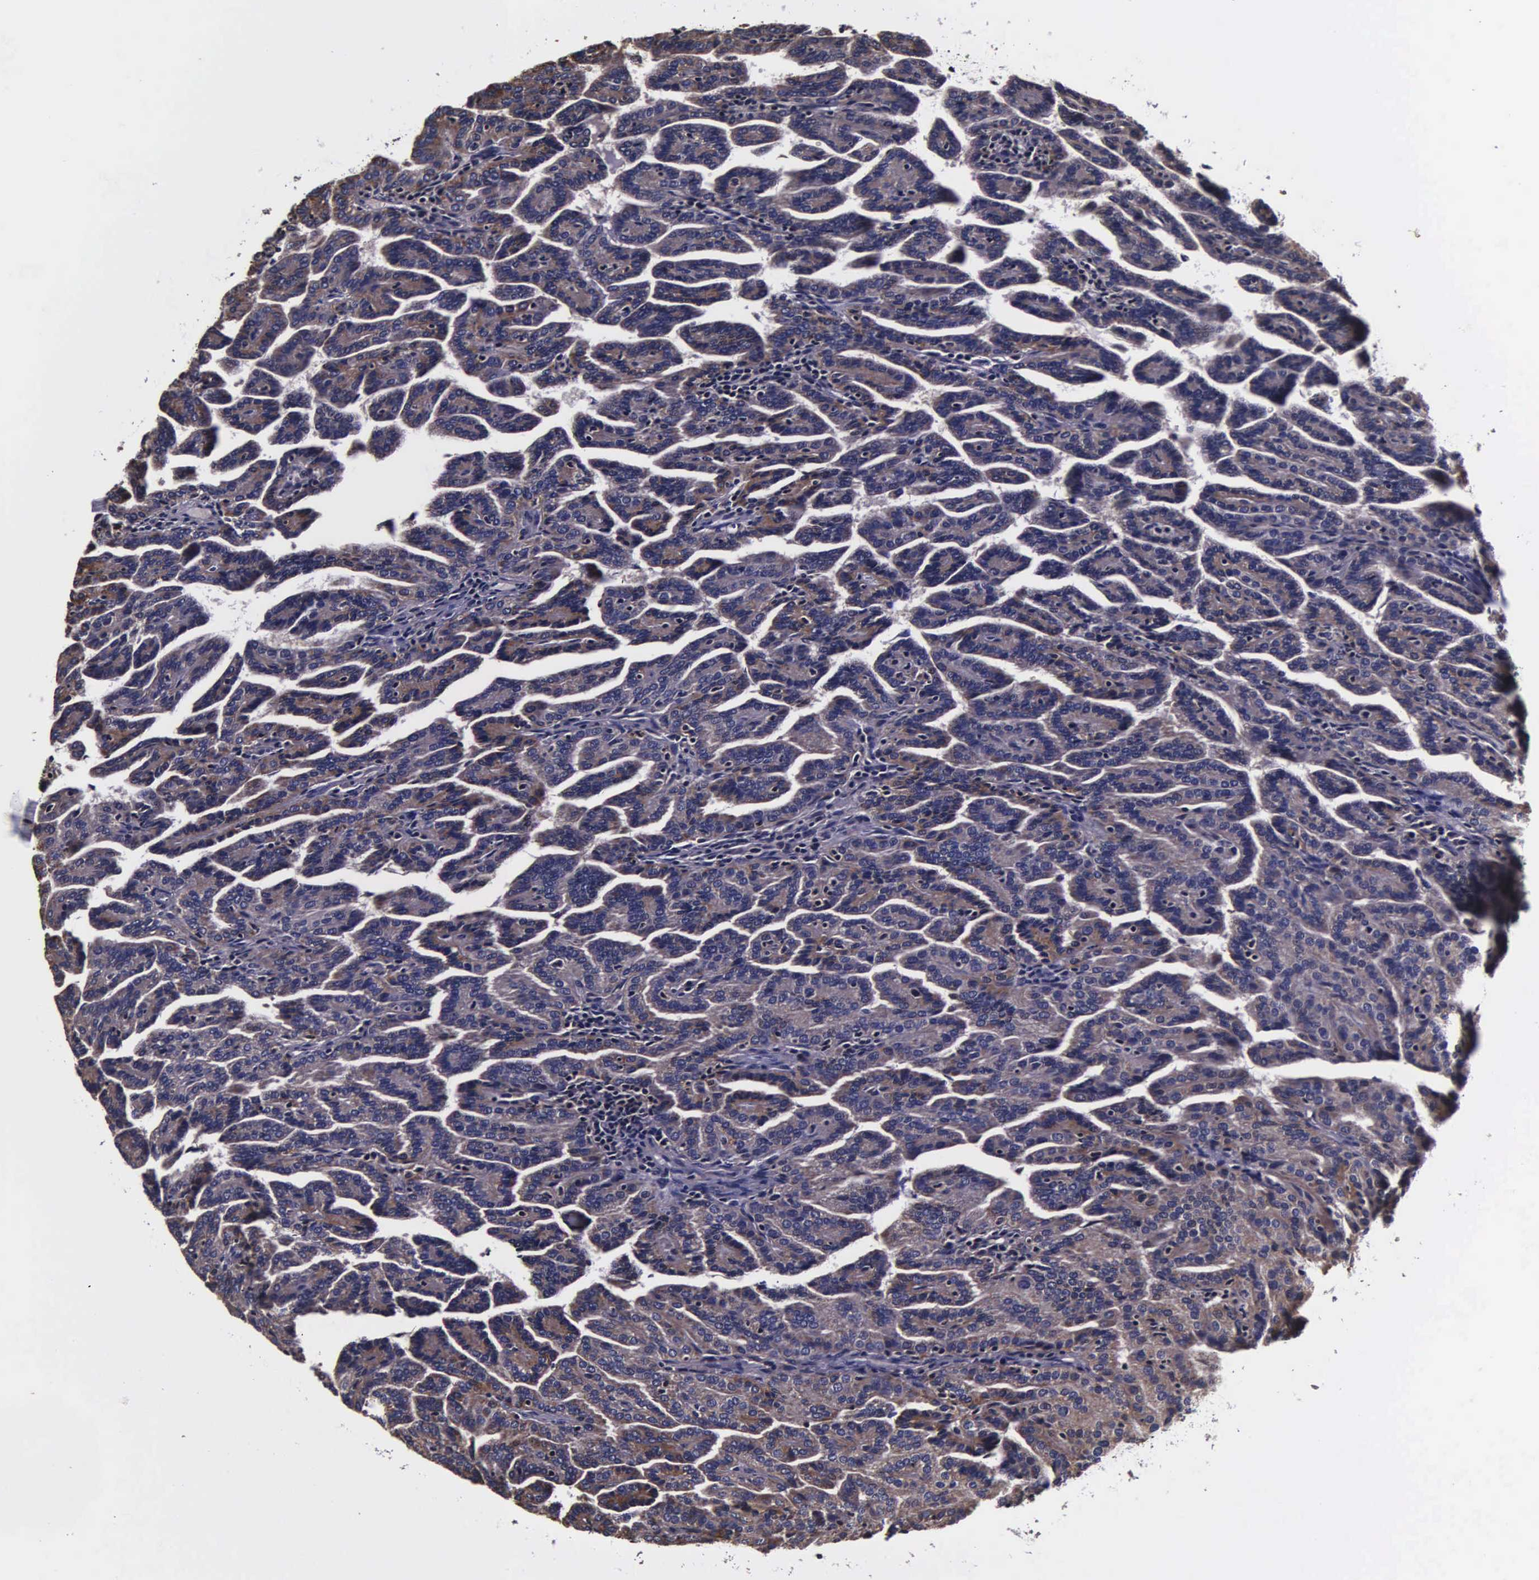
{"staining": {"intensity": "weak", "quantity": ">75%", "location": "cytoplasmic/membranous"}, "tissue": "renal cancer", "cell_type": "Tumor cells", "image_type": "cancer", "snomed": [{"axis": "morphology", "description": "Adenocarcinoma, NOS"}, {"axis": "topography", "description": "Kidney"}], "caption": "Adenocarcinoma (renal) tissue displays weak cytoplasmic/membranous expression in approximately >75% of tumor cells (DAB = brown stain, brightfield microscopy at high magnification).", "gene": "PSMA3", "patient": {"sex": "male", "age": 61}}